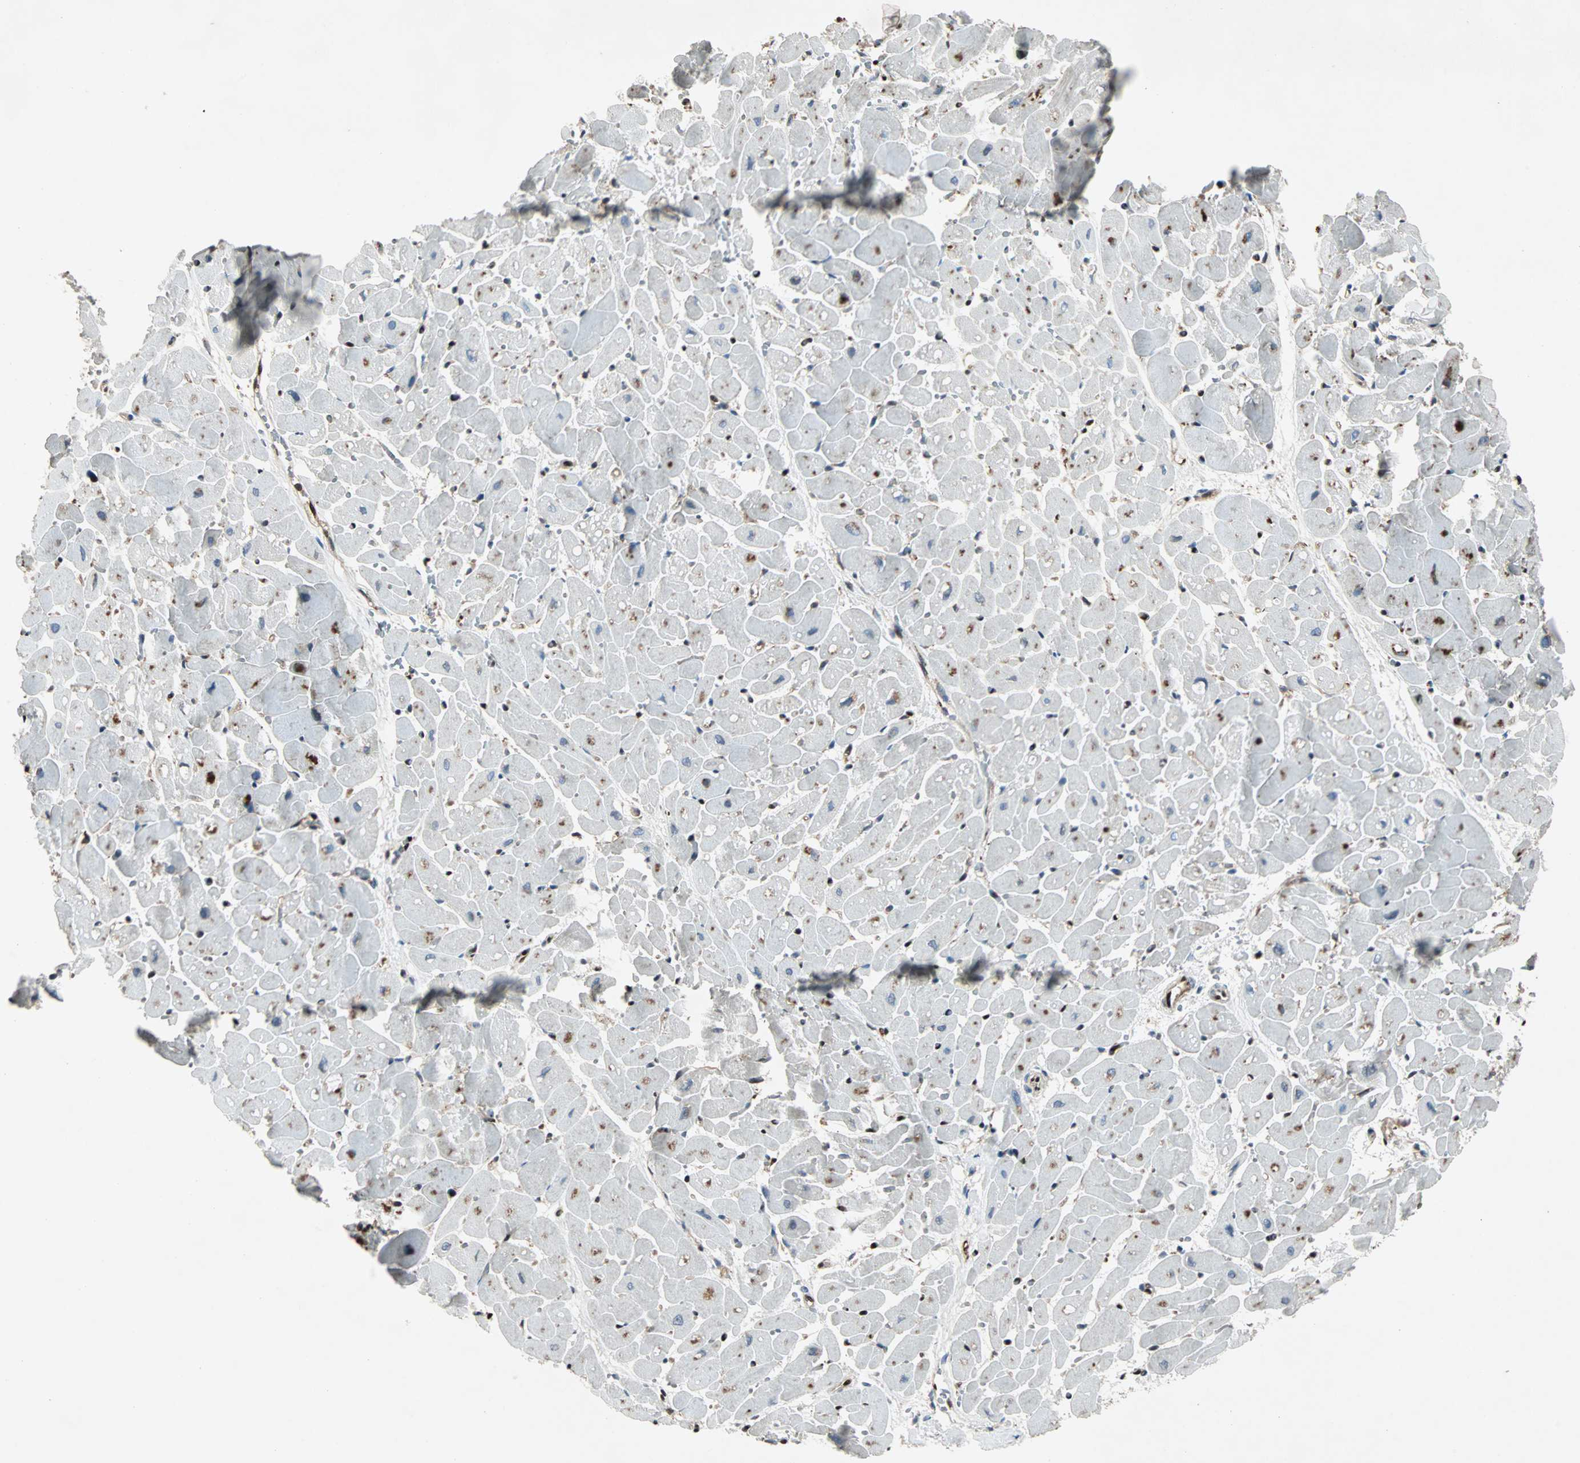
{"staining": {"intensity": "strong", "quantity": "25%-75%", "location": "nuclear"}, "tissue": "heart muscle", "cell_type": "Cardiomyocytes", "image_type": "normal", "snomed": [{"axis": "morphology", "description": "Normal tissue, NOS"}, {"axis": "topography", "description": "Heart"}], "caption": "Protein analysis of unremarkable heart muscle shows strong nuclear positivity in about 25%-75% of cardiomyocytes.", "gene": "ACLY", "patient": {"sex": "female", "age": 19}}